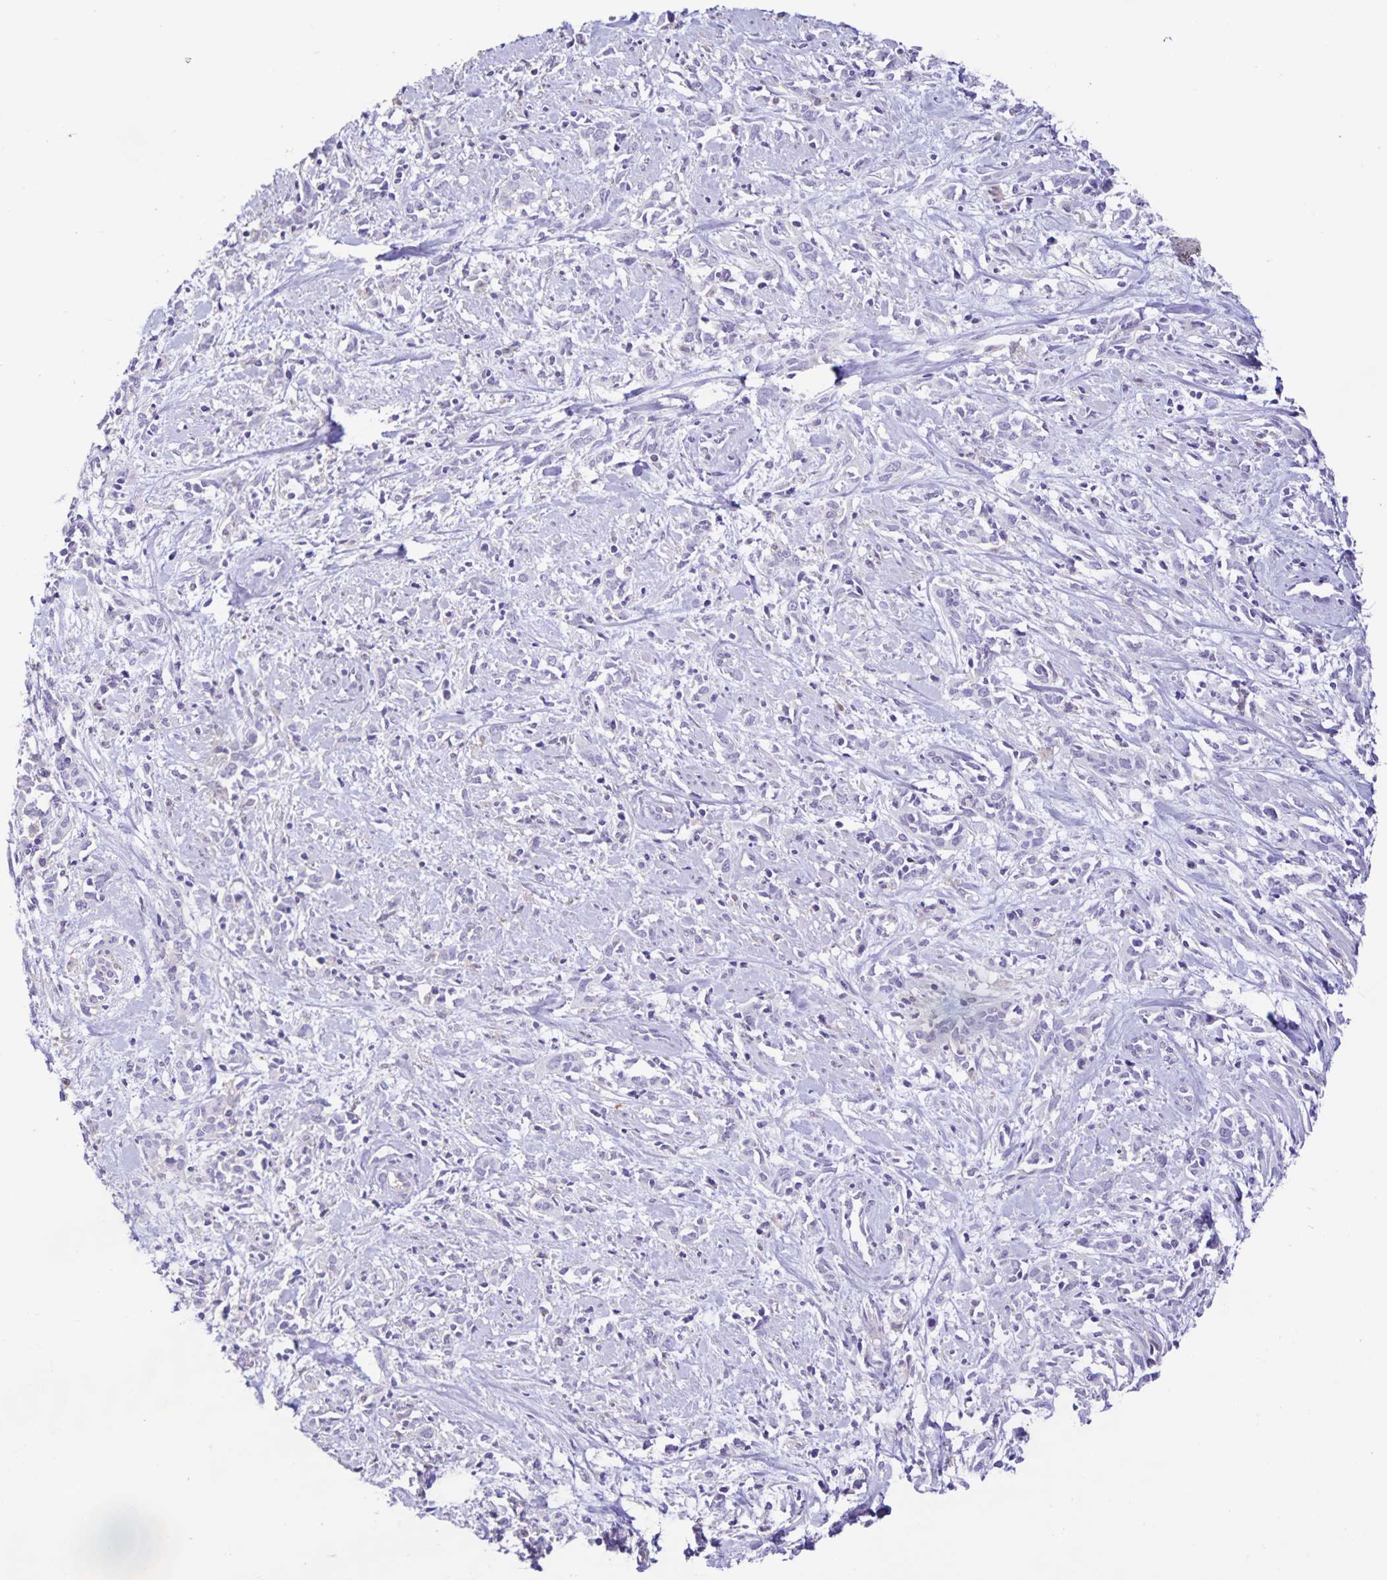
{"staining": {"intensity": "negative", "quantity": "none", "location": "none"}, "tissue": "cervical cancer", "cell_type": "Tumor cells", "image_type": "cancer", "snomed": [{"axis": "morphology", "description": "Adenocarcinoma, NOS"}, {"axis": "topography", "description": "Cervix"}], "caption": "DAB immunohistochemical staining of human cervical cancer demonstrates no significant expression in tumor cells.", "gene": "BOLL", "patient": {"sex": "female", "age": 40}}